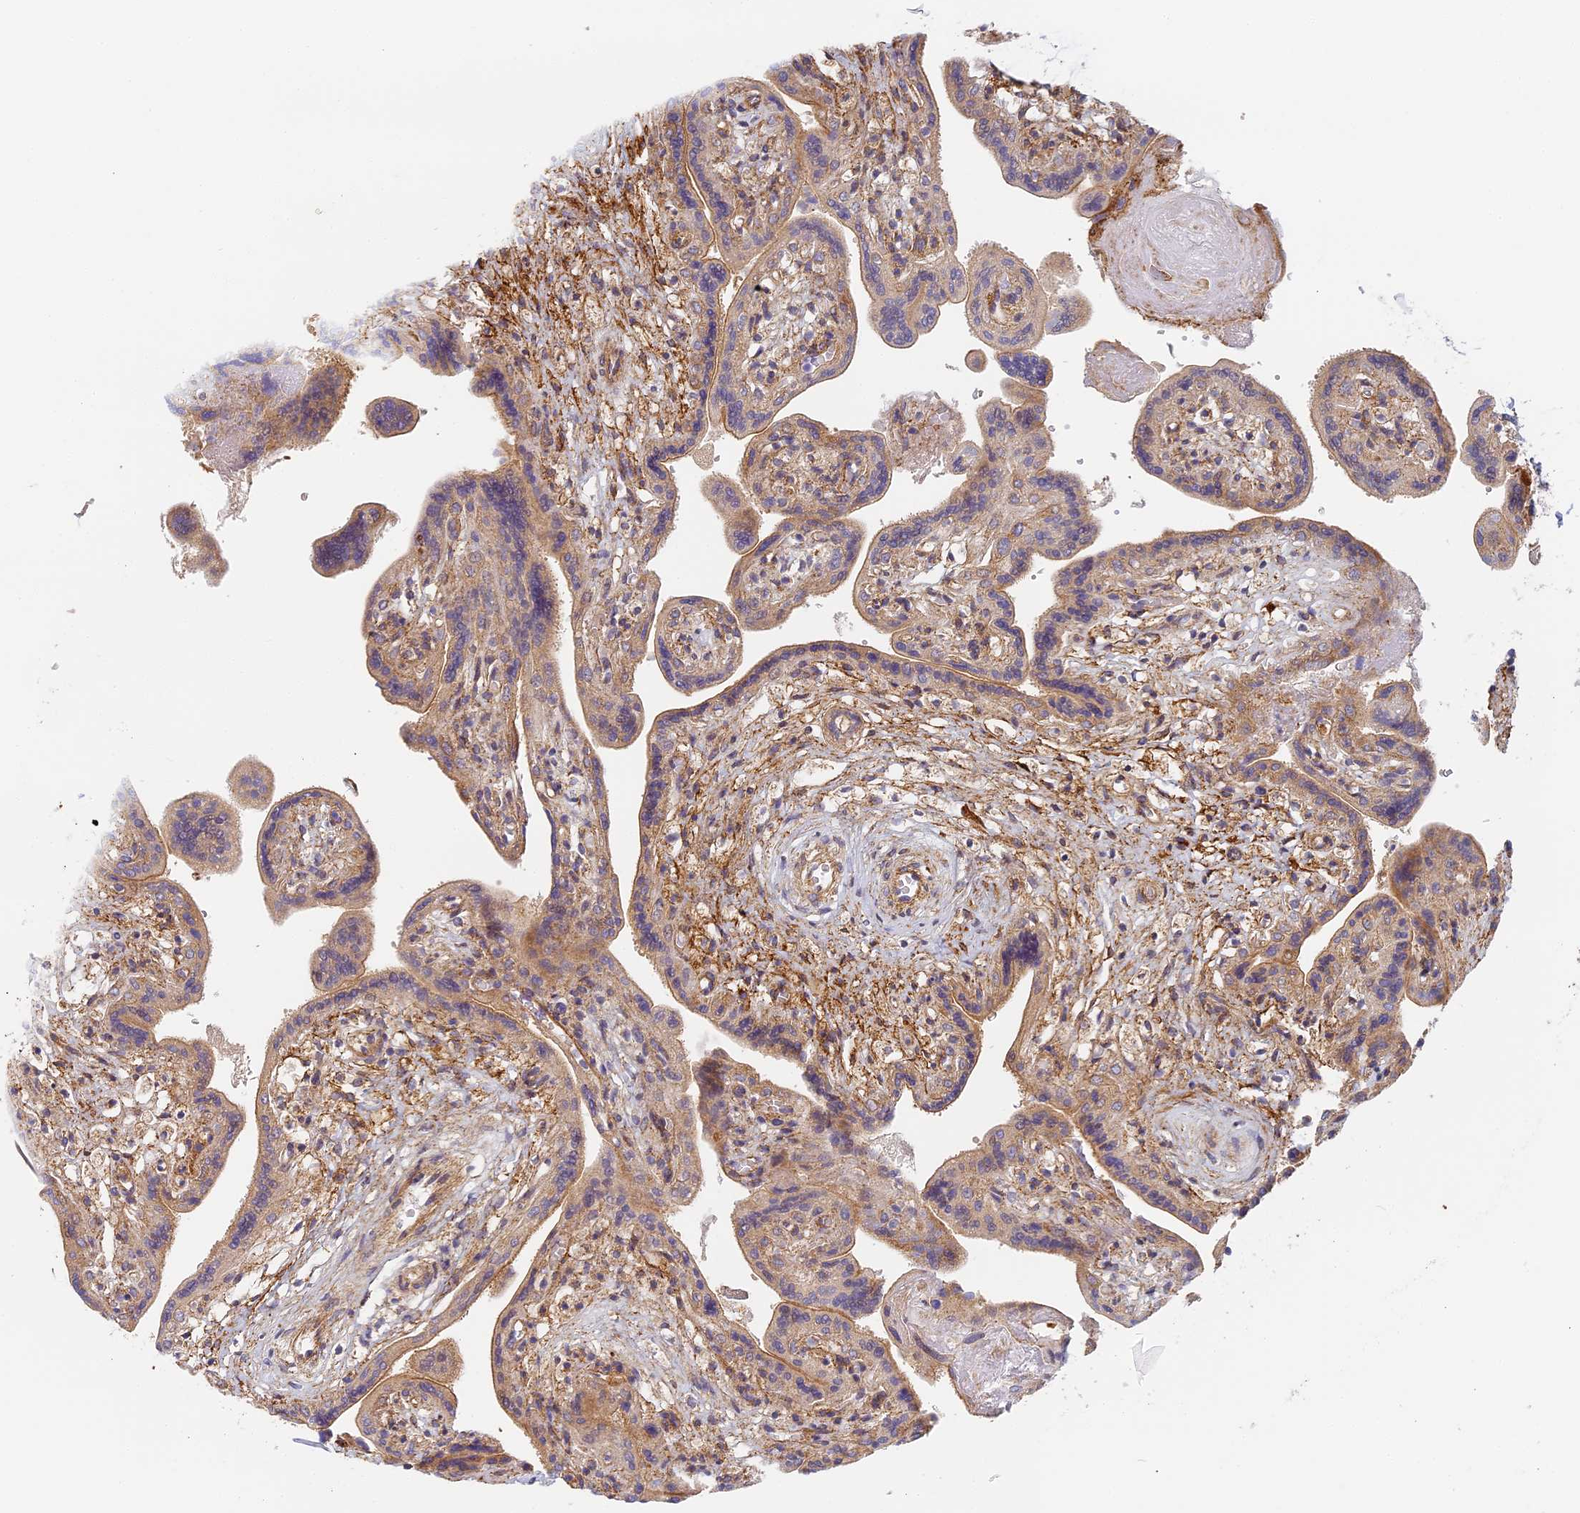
{"staining": {"intensity": "moderate", "quantity": ">75%", "location": "cytoplasmic/membranous"}, "tissue": "placenta", "cell_type": "Trophoblastic cells", "image_type": "normal", "snomed": [{"axis": "morphology", "description": "Normal tissue, NOS"}, {"axis": "topography", "description": "Placenta"}], "caption": "A photomicrograph of human placenta stained for a protein demonstrates moderate cytoplasmic/membranous brown staining in trophoblastic cells. Ihc stains the protein of interest in brown and the nuclei are stained blue.", "gene": "DDA1", "patient": {"sex": "female", "age": 37}}